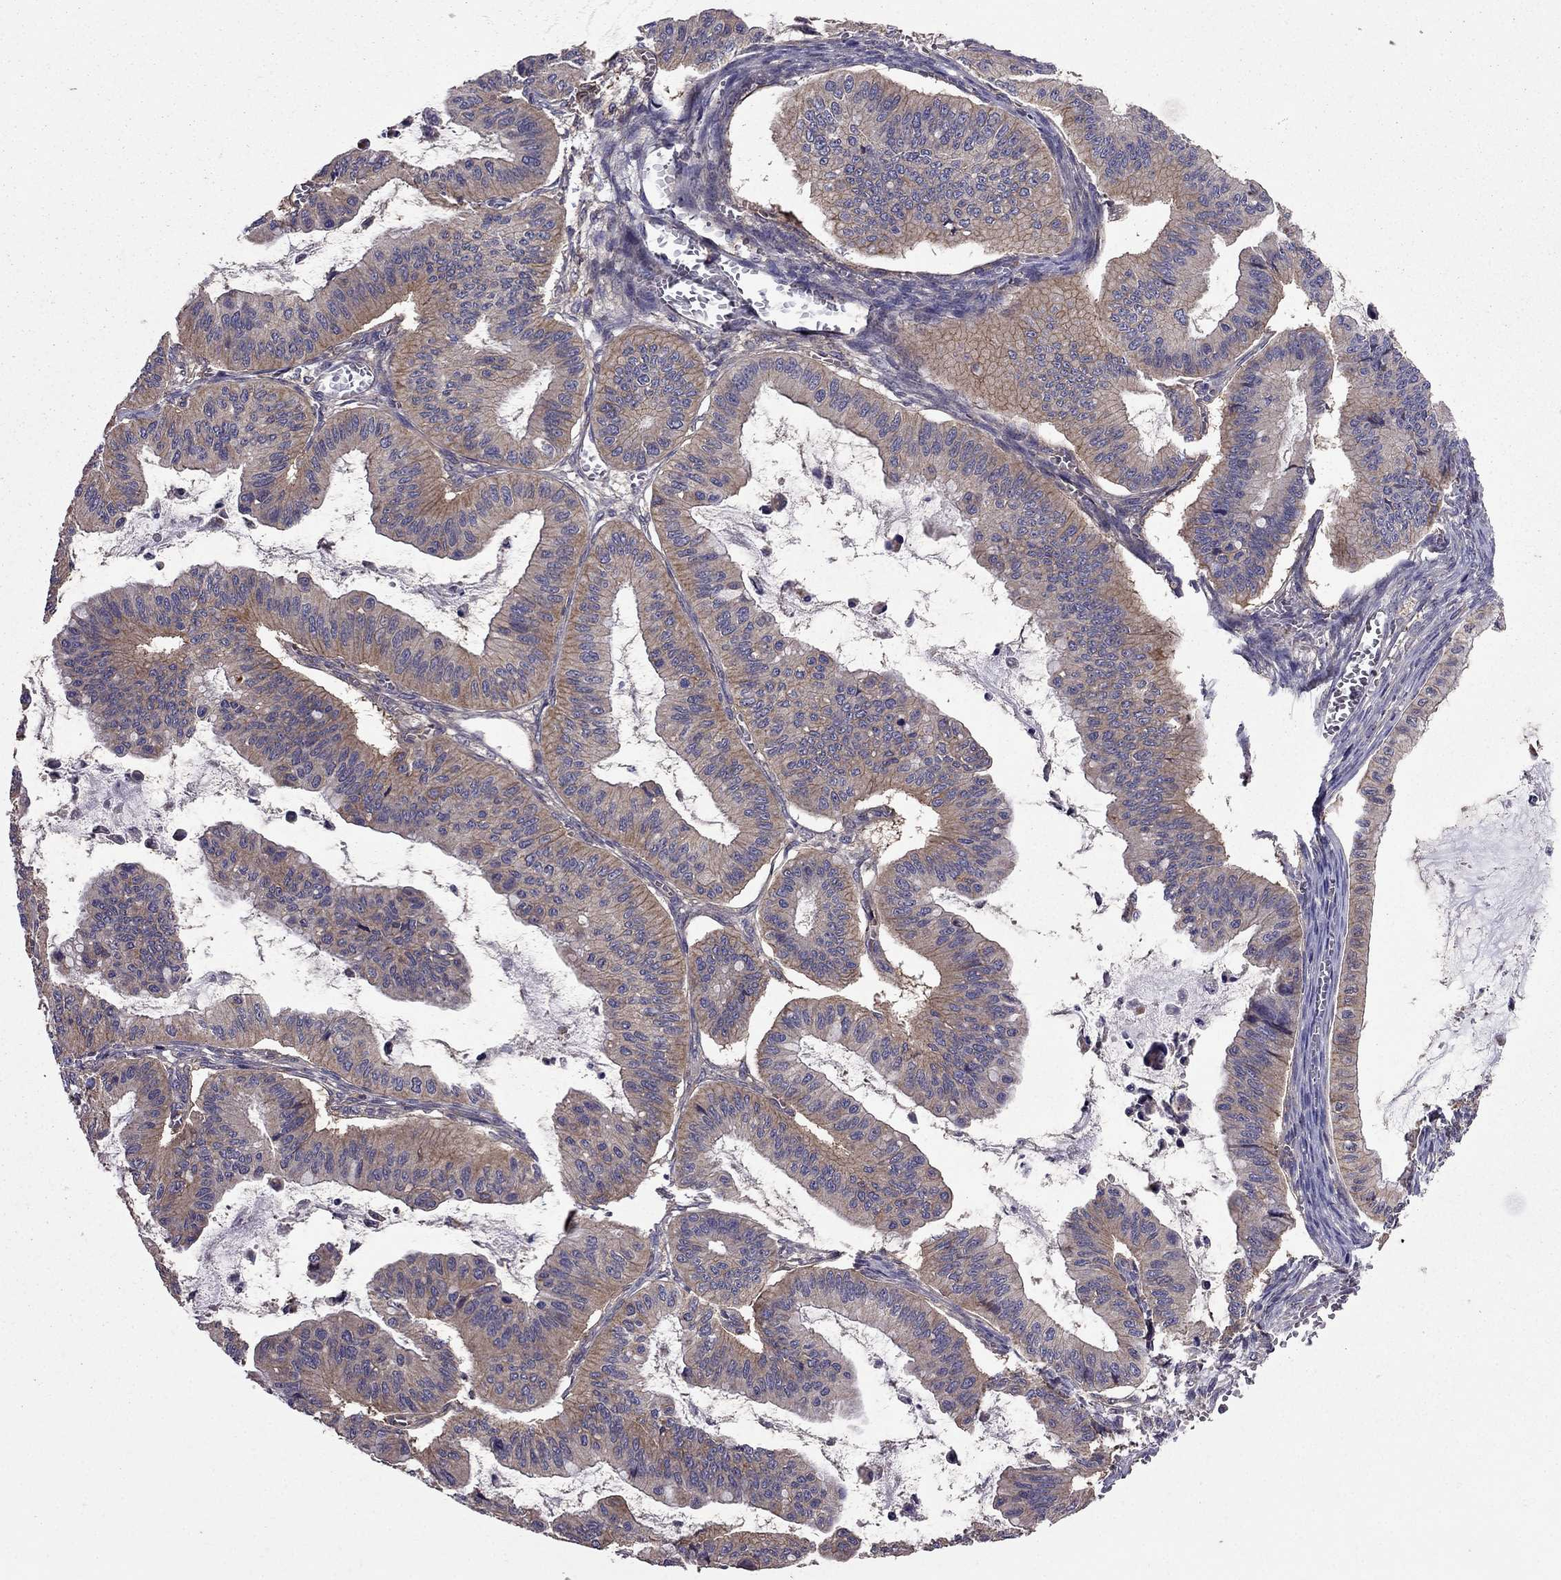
{"staining": {"intensity": "moderate", "quantity": "25%-75%", "location": "cytoplasmic/membranous"}, "tissue": "ovarian cancer", "cell_type": "Tumor cells", "image_type": "cancer", "snomed": [{"axis": "morphology", "description": "Cystadenocarcinoma, mucinous, NOS"}, {"axis": "topography", "description": "Ovary"}], "caption": "An immunohistochemistry histopathology image of tumor tissue is shown. Protein staining in brown shows moderate cytoplasmic/membranous positivity in ovarian cancer within tumor cells.", "gene": "ITGB1", "patient": {"sex": "female", "age": 72}}